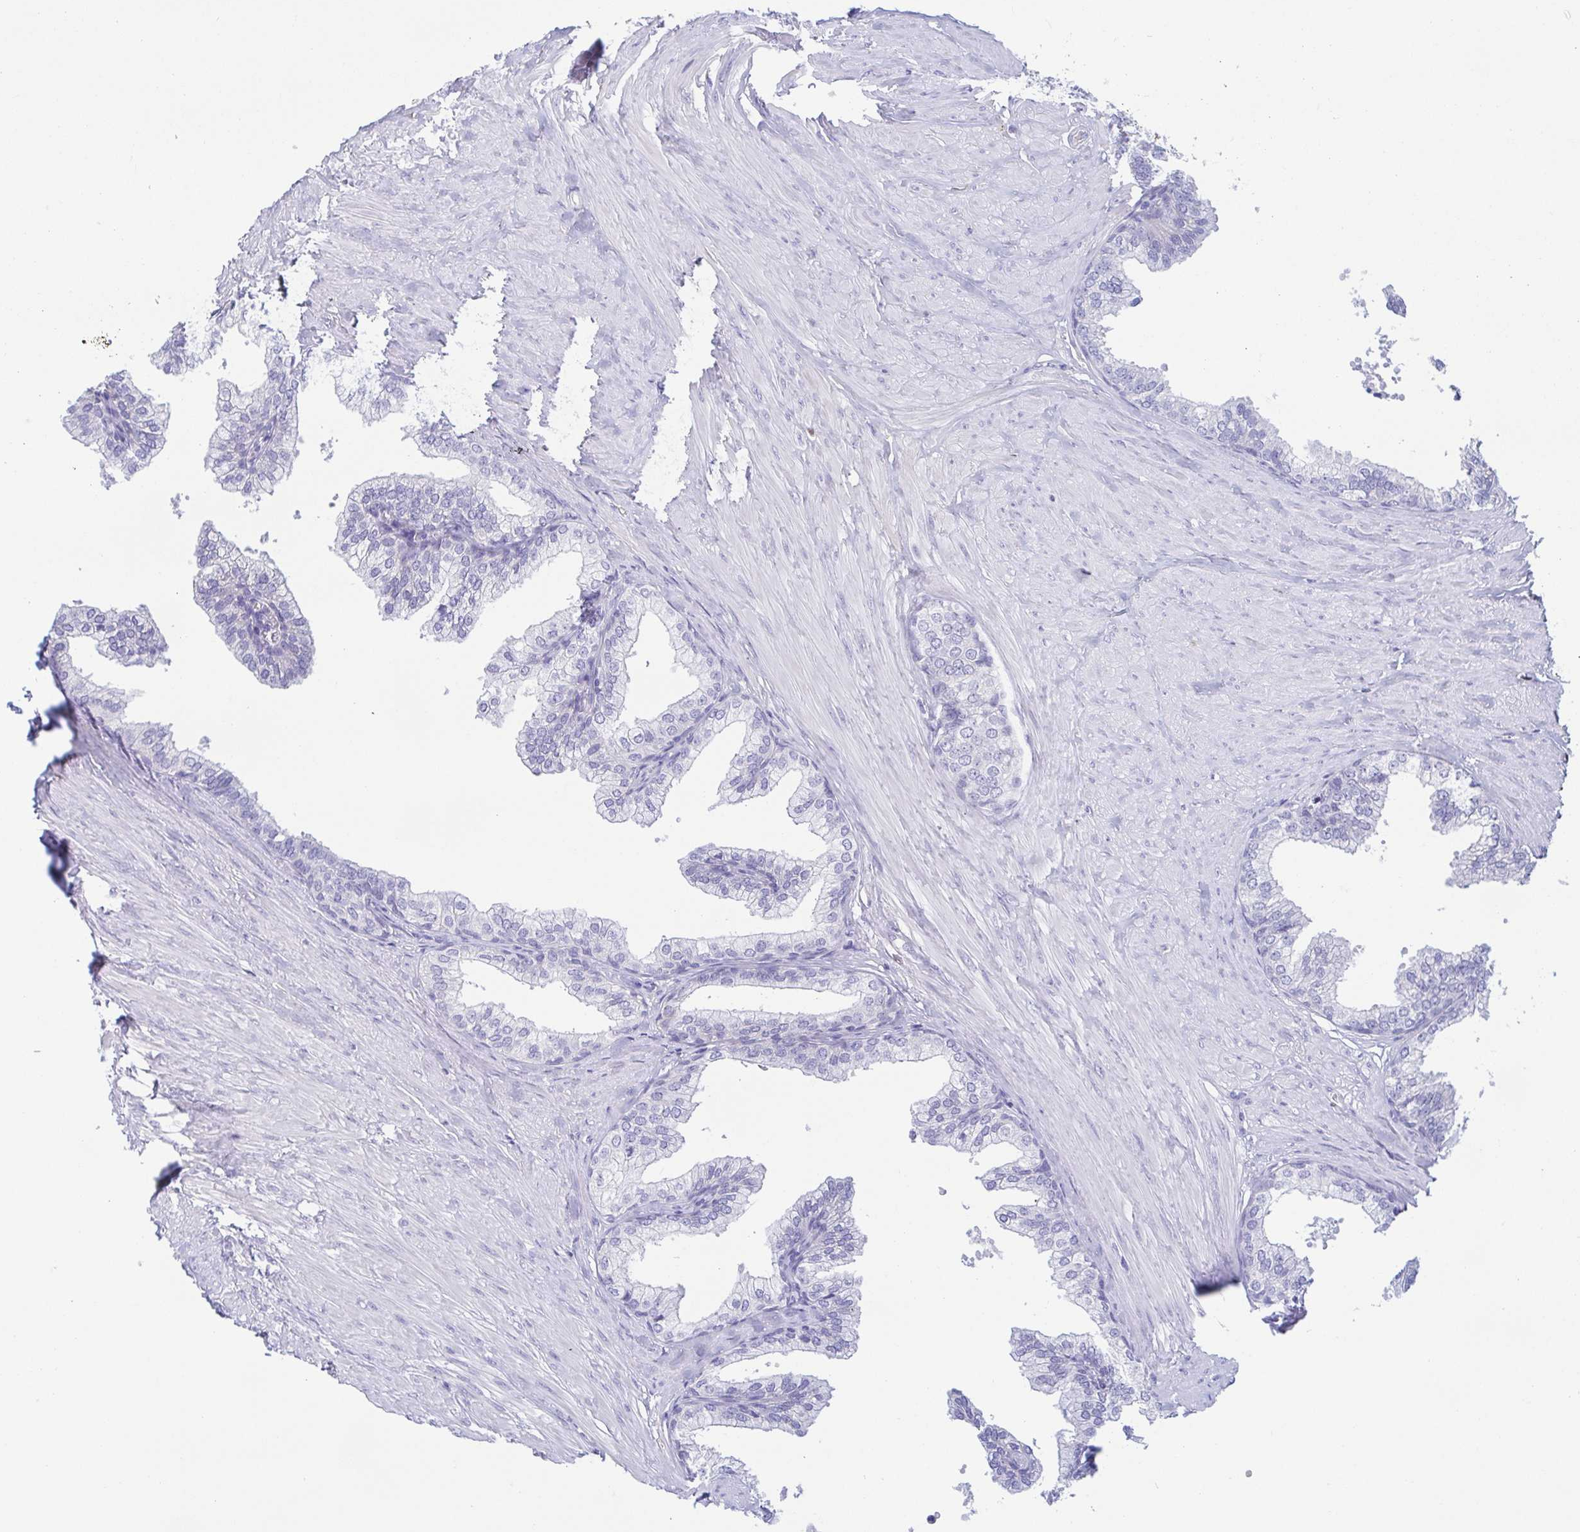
{"staining": {"intensity": "negative", "quantity": "none", "location": "none"}, "tissue": "prostate", "cell_type": "Glandular cells", "image_type": "normal", "snomed": [{"axis": "morphology", "description": "Normal tissue, NOS"}, {"axis": "topography", "description": "Prostate"}, {"axis": "topography", "description": "Peripheral nerve tissue"}], "caption": "The IHC histopathology image has no significant positivity in glandular cells of prostate. (Brightfield microscopy of DAB (3,3'-diaminobenzidine) IHC at high magnification).", "gene": "TREH", "patient": {"sex": "male", "age": 55}}